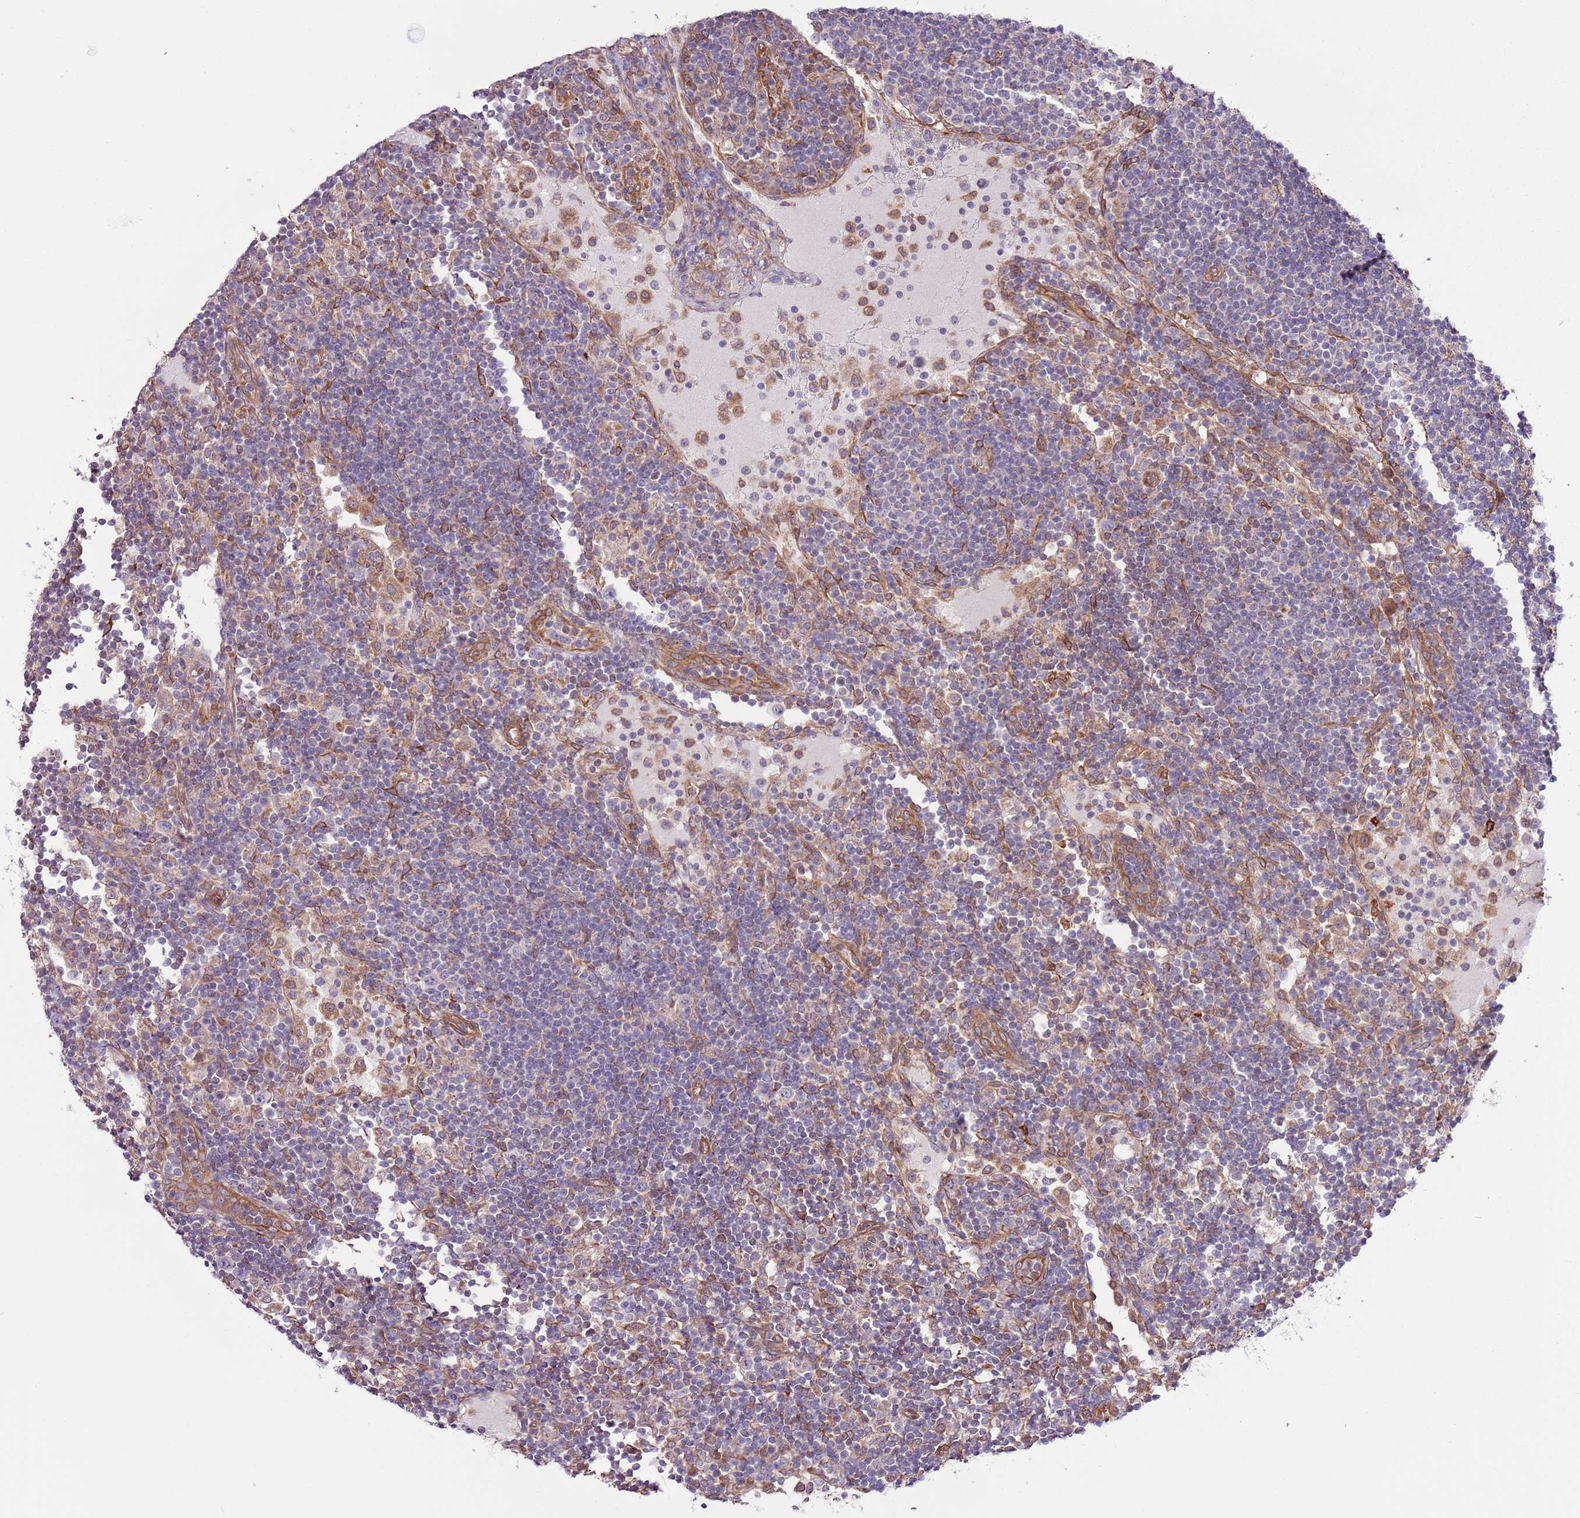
{"staining": {"intensity": "negative", "quantity": "none", "location": "none"}, "tissue": "lymph node", "cell_type": "Non-germinal center cells", "image_type": "normal", "snomed": [{"axis": "morphology", "description": "Normal tissue, NOS"}, {"axis": "topography", "description": "Lymph node"}], "caption": "Immunohistochemical staining of normal lymph node reveals no significant expression in non-germinal center cells.", "gene": "LPIN2", "patient": {"sex": "female", "age": 53}}